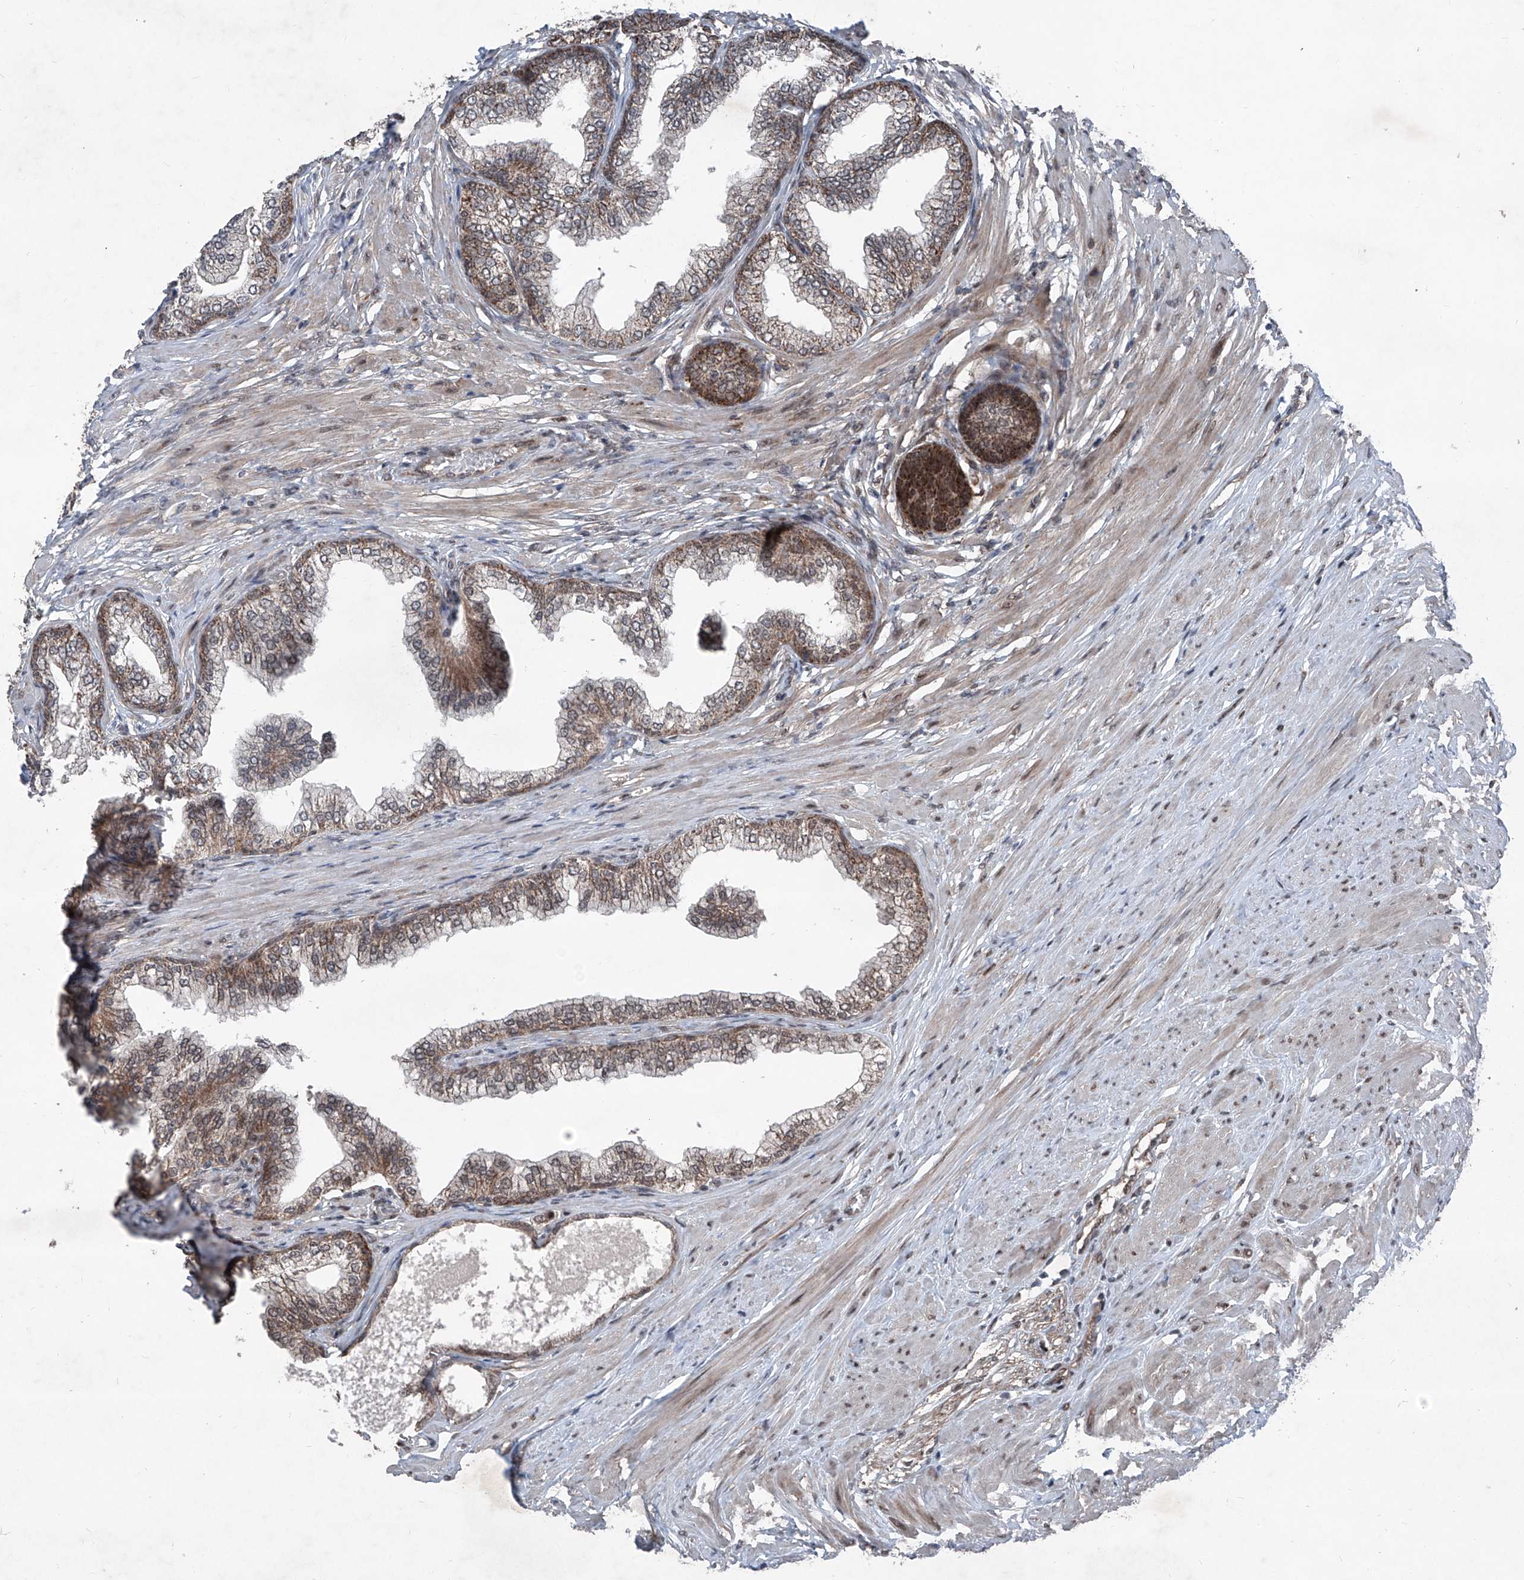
{"staining": {"intensity": "strong", "quantity": ">75%", "location": "cytoplasmic/membranous"}, "tissue": "prostate", "cell_type": "Glandular cells", "image_type": "normal", "snomed": [{"axis": "morphology", "description": "Normal tissue, NOS"}, {"axis": "morphology", "description": "Urothelial carcinoma, Low grade"}, {"axis": "topography", "description": "Urinary bladder"}, {"axis": "topography", "description": "Prostate"}], "caption": "Immunohistochemical staining of unremarkable prostate exhibits strong cytoplasmic/membranous protein staining in about >75% of glandular cells.", "gene": "COA7", "patient": {"sex": "male", "age": 60}}